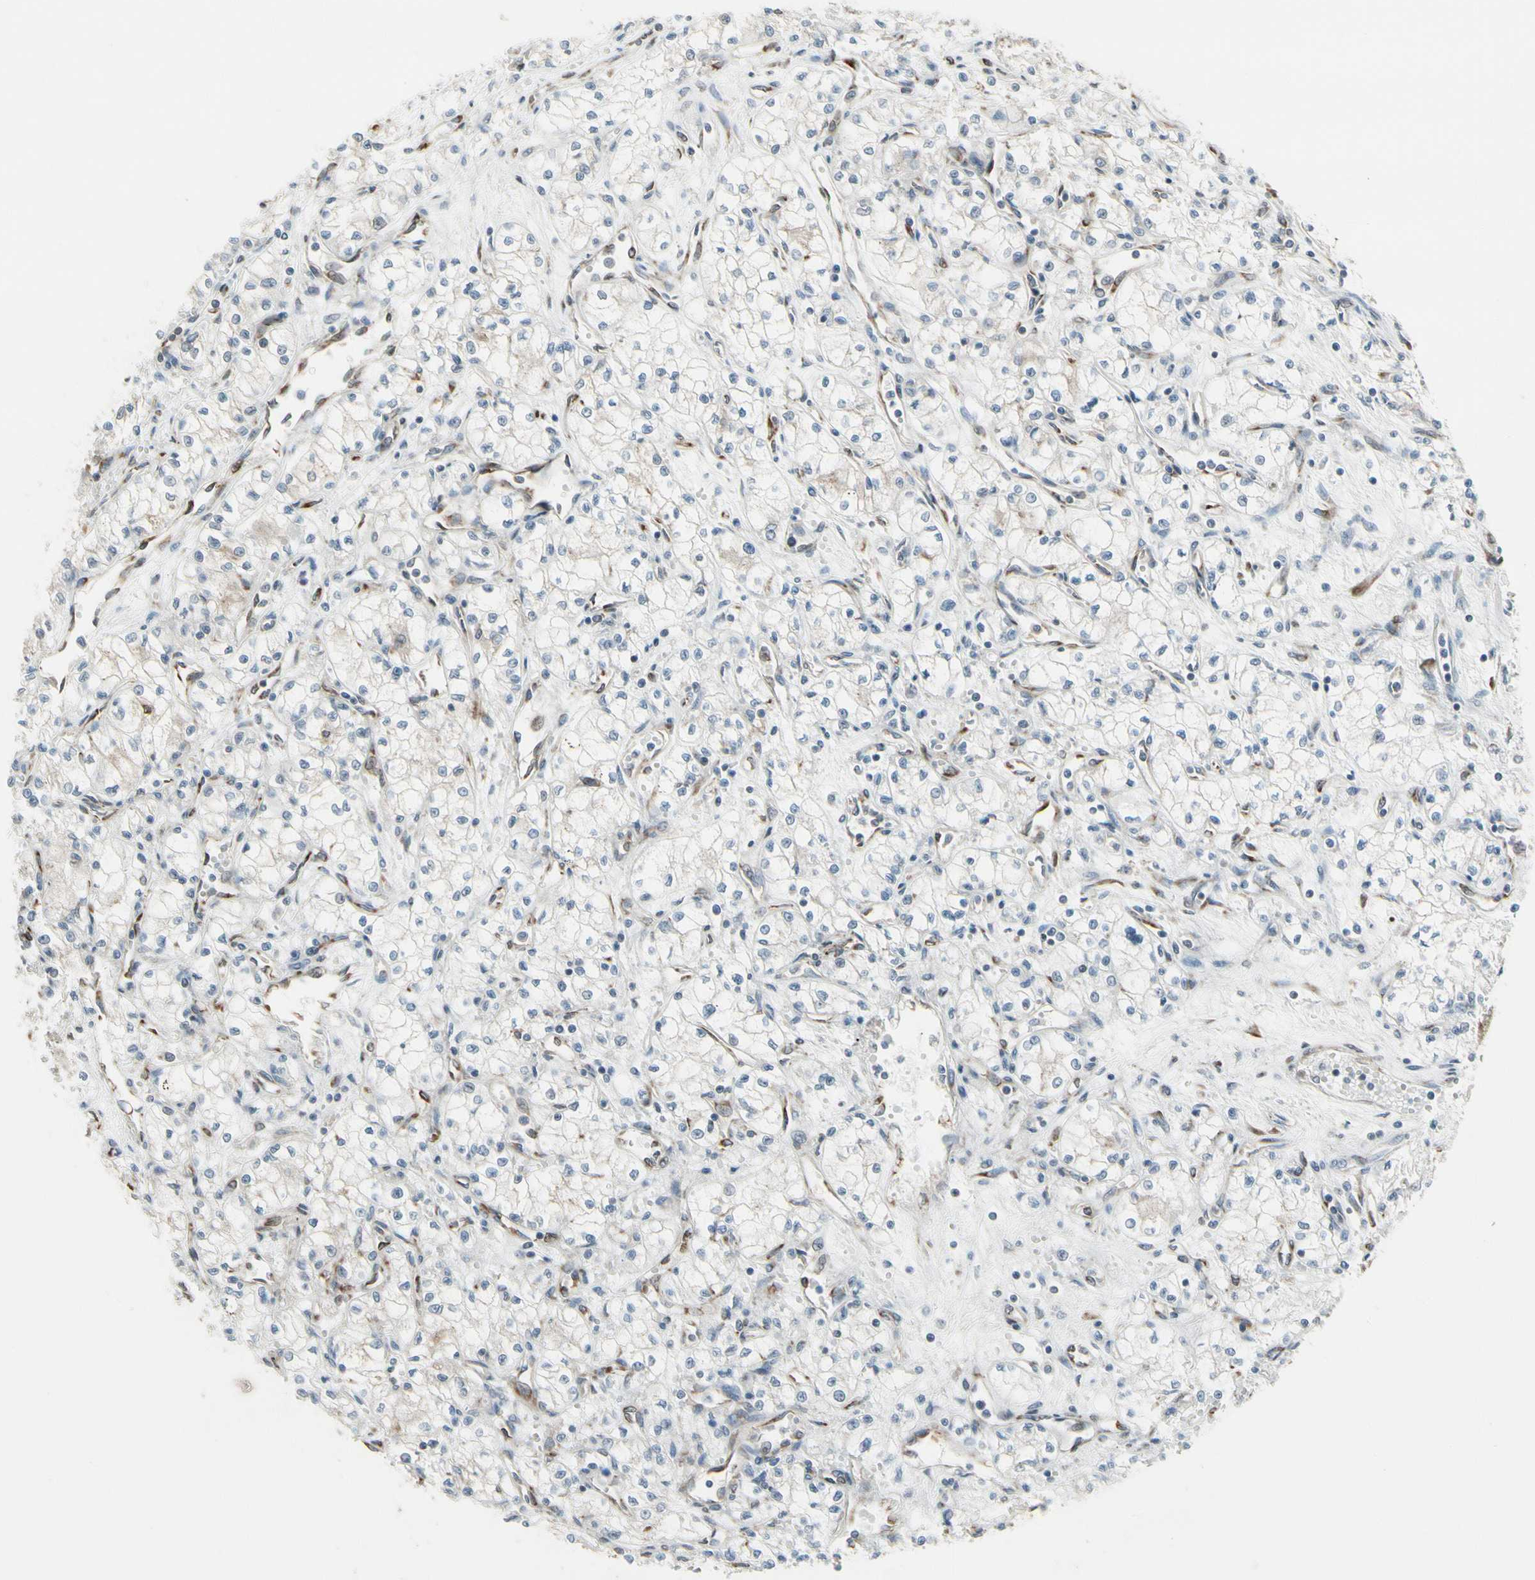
{"staining": {"intensity": "weak", "quantity": "25%-75%", "location": "cytoplasmic/membranous"}, "tissue": "renal cancer", "cell_type": "Tumor cells", "image_type": "cancer", "snomed": [{"axis": "morphology", "description": "Normal tissue, NOS"}, {"axis": "morphology", "description": "Adenocarcinoma, NOS"}, {"axis": "topography", "description": "Kidney"}], "caption": "Approximately 25%-75% of tumor cells in renal adenocarcinoma exhibit weak cytoplasmic/membranous protein staining as visualized by brown immunohistochemical staining.", "gene": "FNDC3A", "patient": {"sex": "male", "age": 59}}